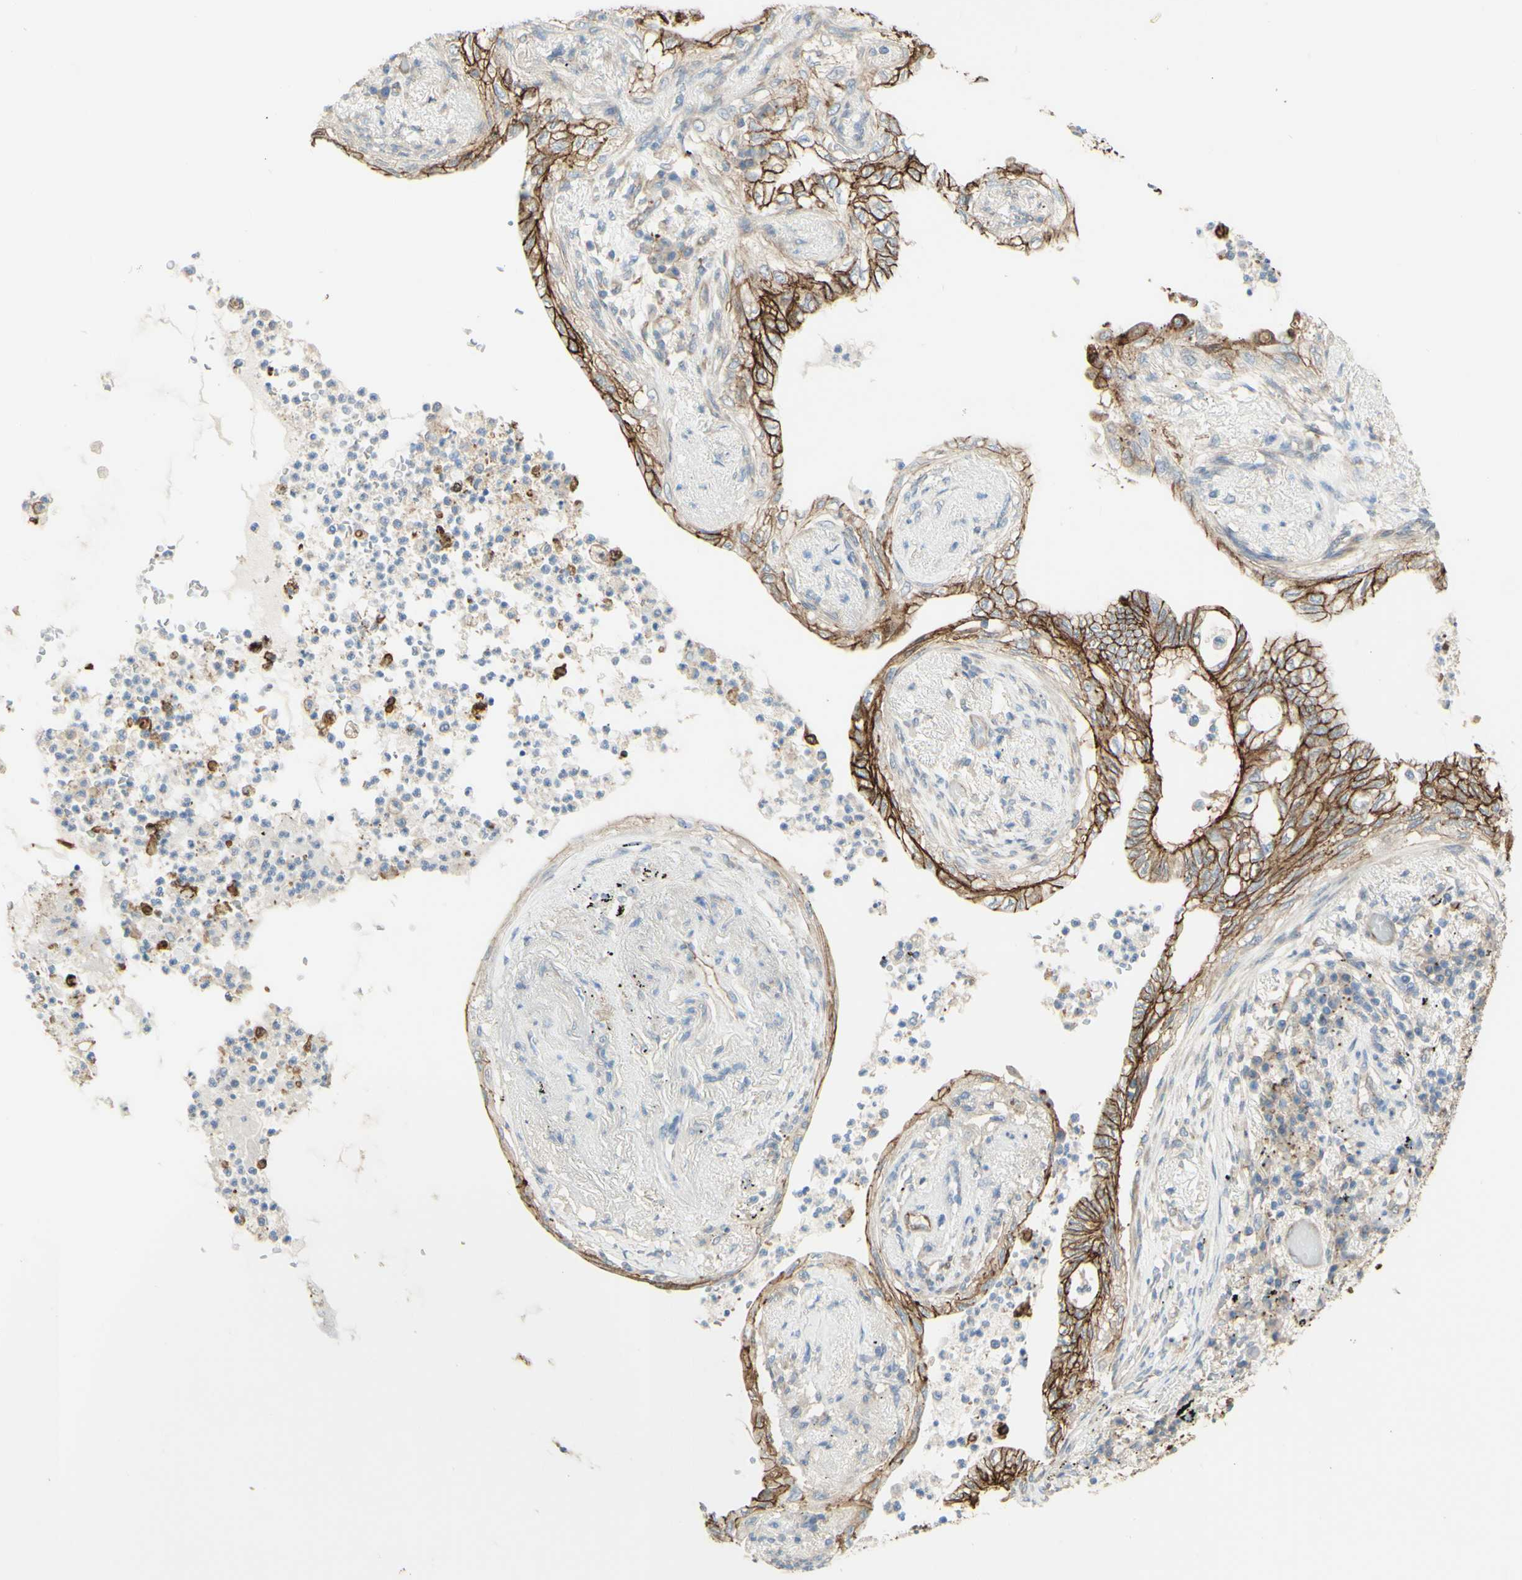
{"staining": {"intensity": "strong", "quantity": ">75%", "location": "cytoplasmic/membranous"}, "tissue": "lung cancer", "cell_type": "Tumor cells", "image_type": "cancer", "snomed": [{"axis": "morphology", "description": "Normal tissue, NOS"}, {"axis": "morphology", "description": "Adenocarcinoma, NOS"}, {"axis": "topography", "description": "Bronchus"}, {"axis": "topography", "description": "Lung"}], "caption": "A brown stain labels strong cytoplasmic/membranous positivity of a protein in lung cancer (adenocarcinoma) tumor cells.", "gene": "RNF149", "patient": {"sex": "female", "age": 70}}